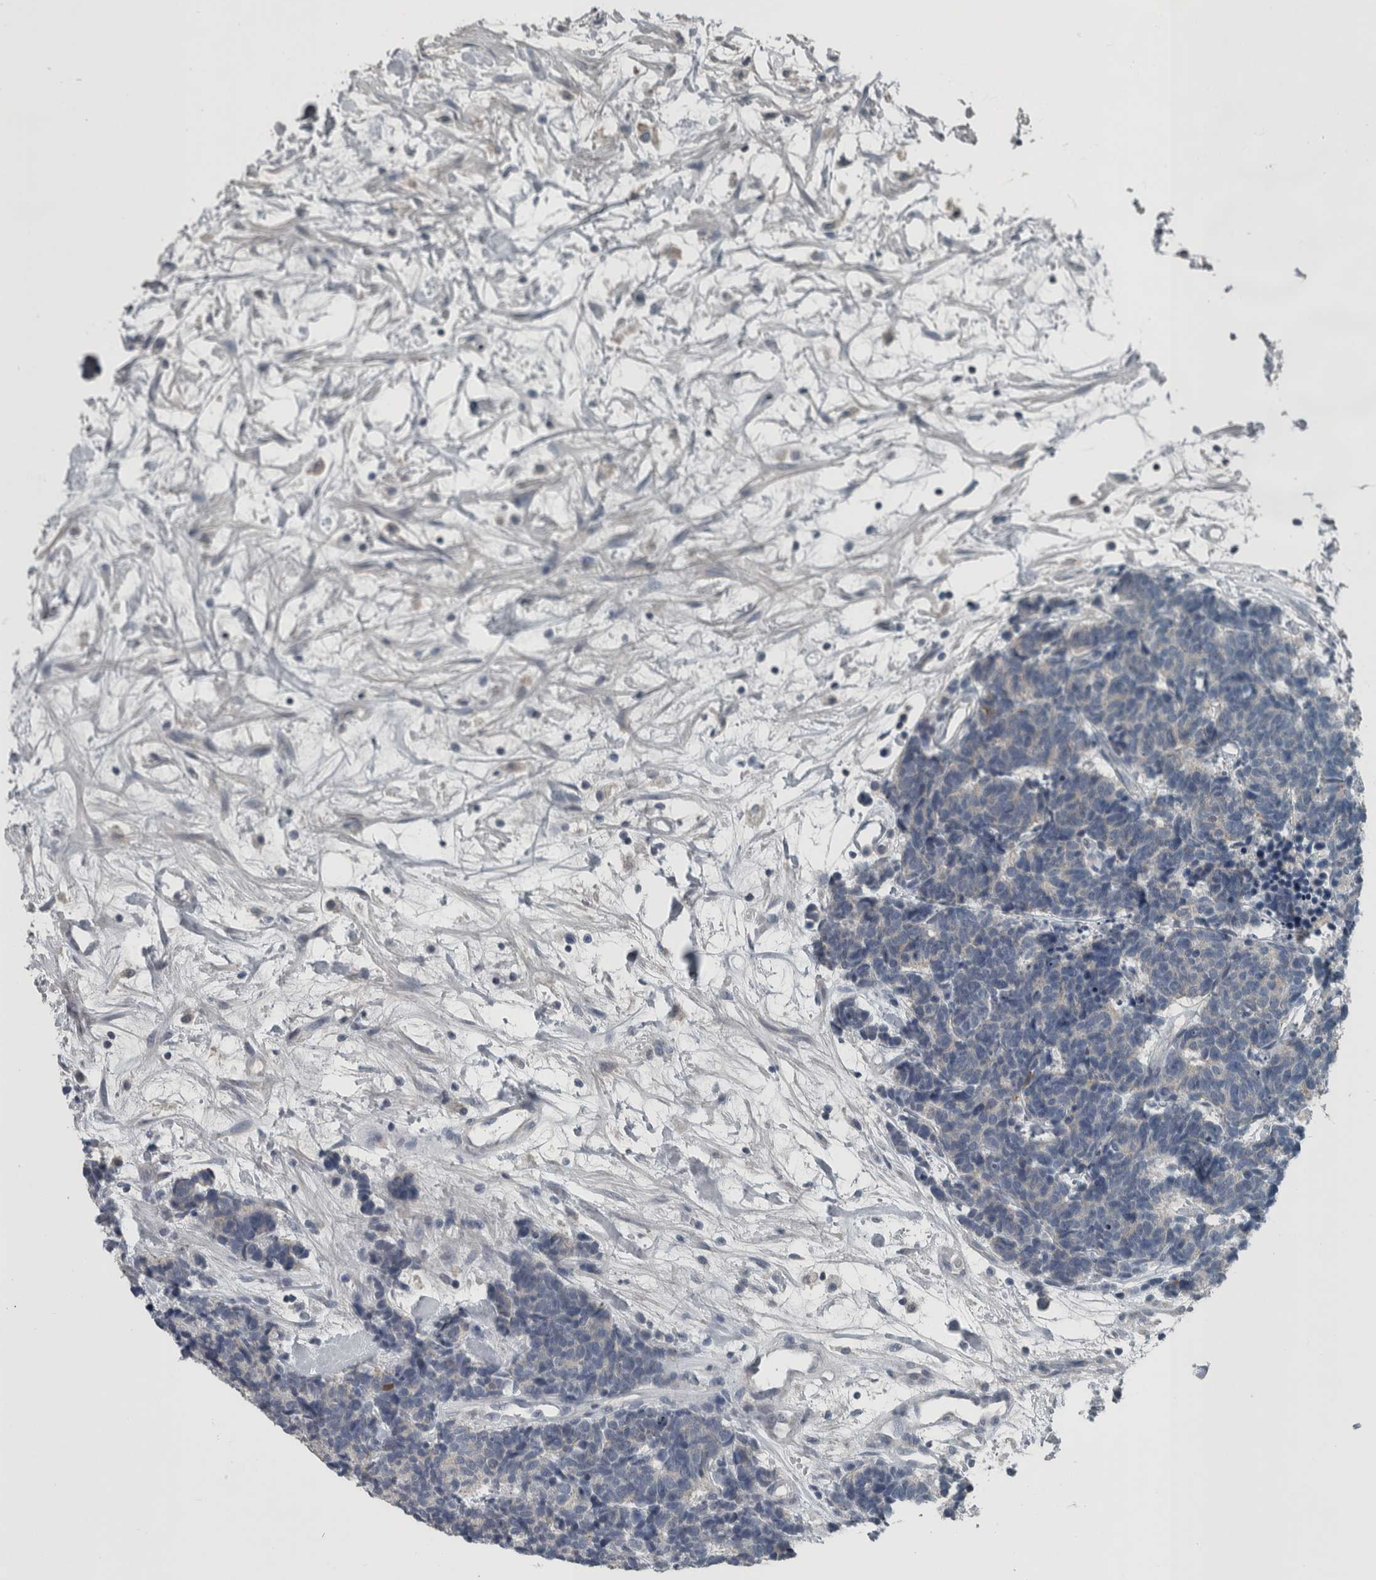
{"staining": {"intensity": "weak", "quantity": "<25%", "location": "cytoplasmic/membranous"}, "tissue": "carcinoid", "cell_type": "Tumor cells", "image_type": "cancer", "snomed": [{"axis": "morphology", "description": "Carcinoma, NOS"}, {"axis": "morphology", "description": "Carcinoid, malignant, NOS"}, {"axis": "topography", "description": "Urinary bladder"}], "caption": "Image shows no significant protein positivity in tumor cells of carcinoid (malignant). Brightfield microscopy of IHC stained with DAB (3,3'-diaminobenzidine) (brown) and hematoxylin (blue), captured at high magnification.", "gene": "KRT20", "patient": {"sex": "male", "age": 57}}